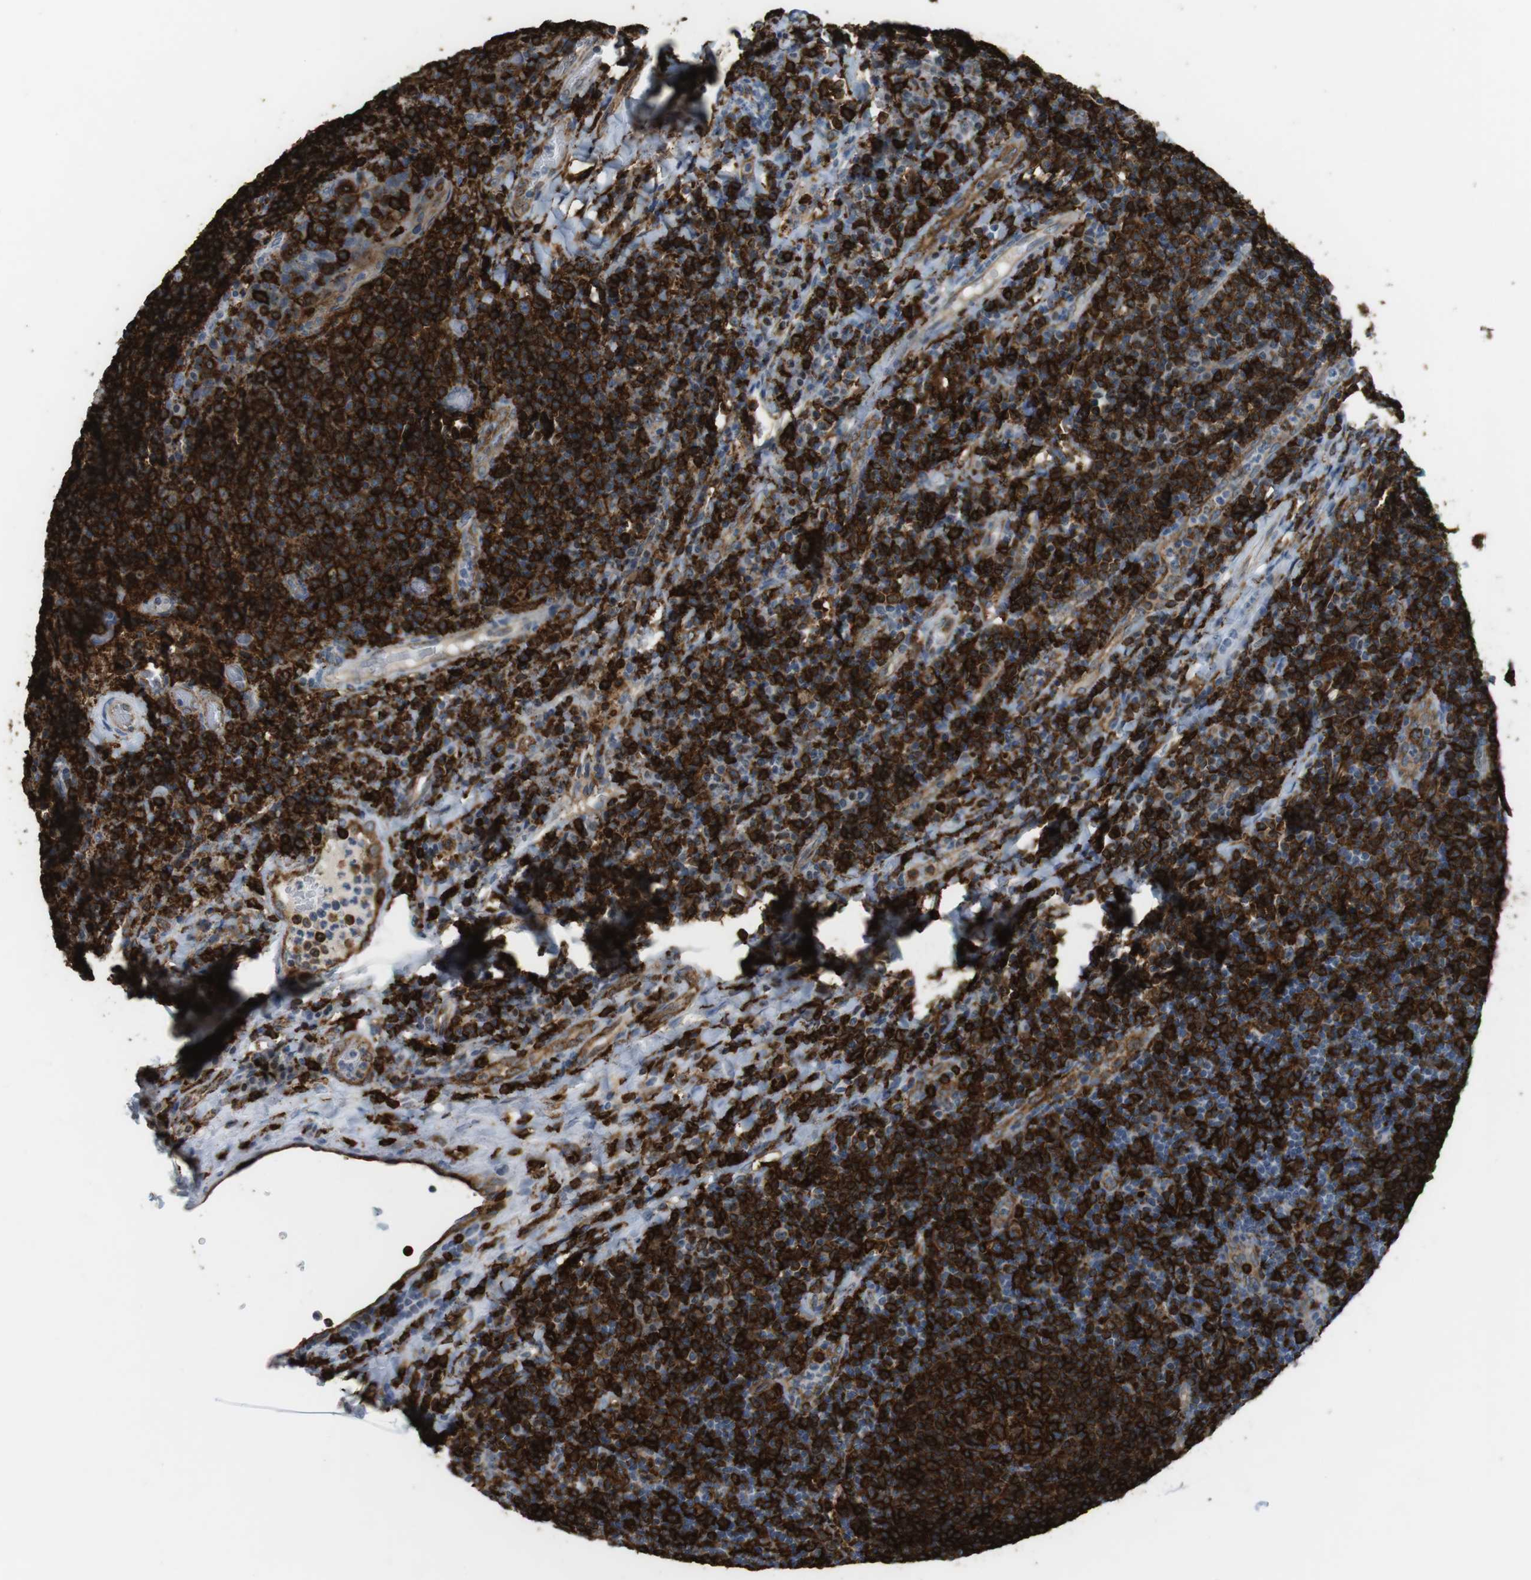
{"staining": {"intensity": "strong", "quantity": ">75%", "location": "cytoplasmic/membranous"}, "tissue": "tonsil", "cell_type": "Germinal center cells", "image_type": "normal", "snomed": [{"axis": "morphology", "description": "Normal tissue, NOS"}, {"axis": "topography", "description": "Tonsil"}], "caption": "The histopathology image exhibits a brown stain indicating the presence of a protein in the cytoplasmic/membranous of germinal center cells in tonsil. (brown staining indicates protein expression, while blue staining denotes nuclei).", "gene": "HLA", "patient": {"sex": "male", "age": 17}}